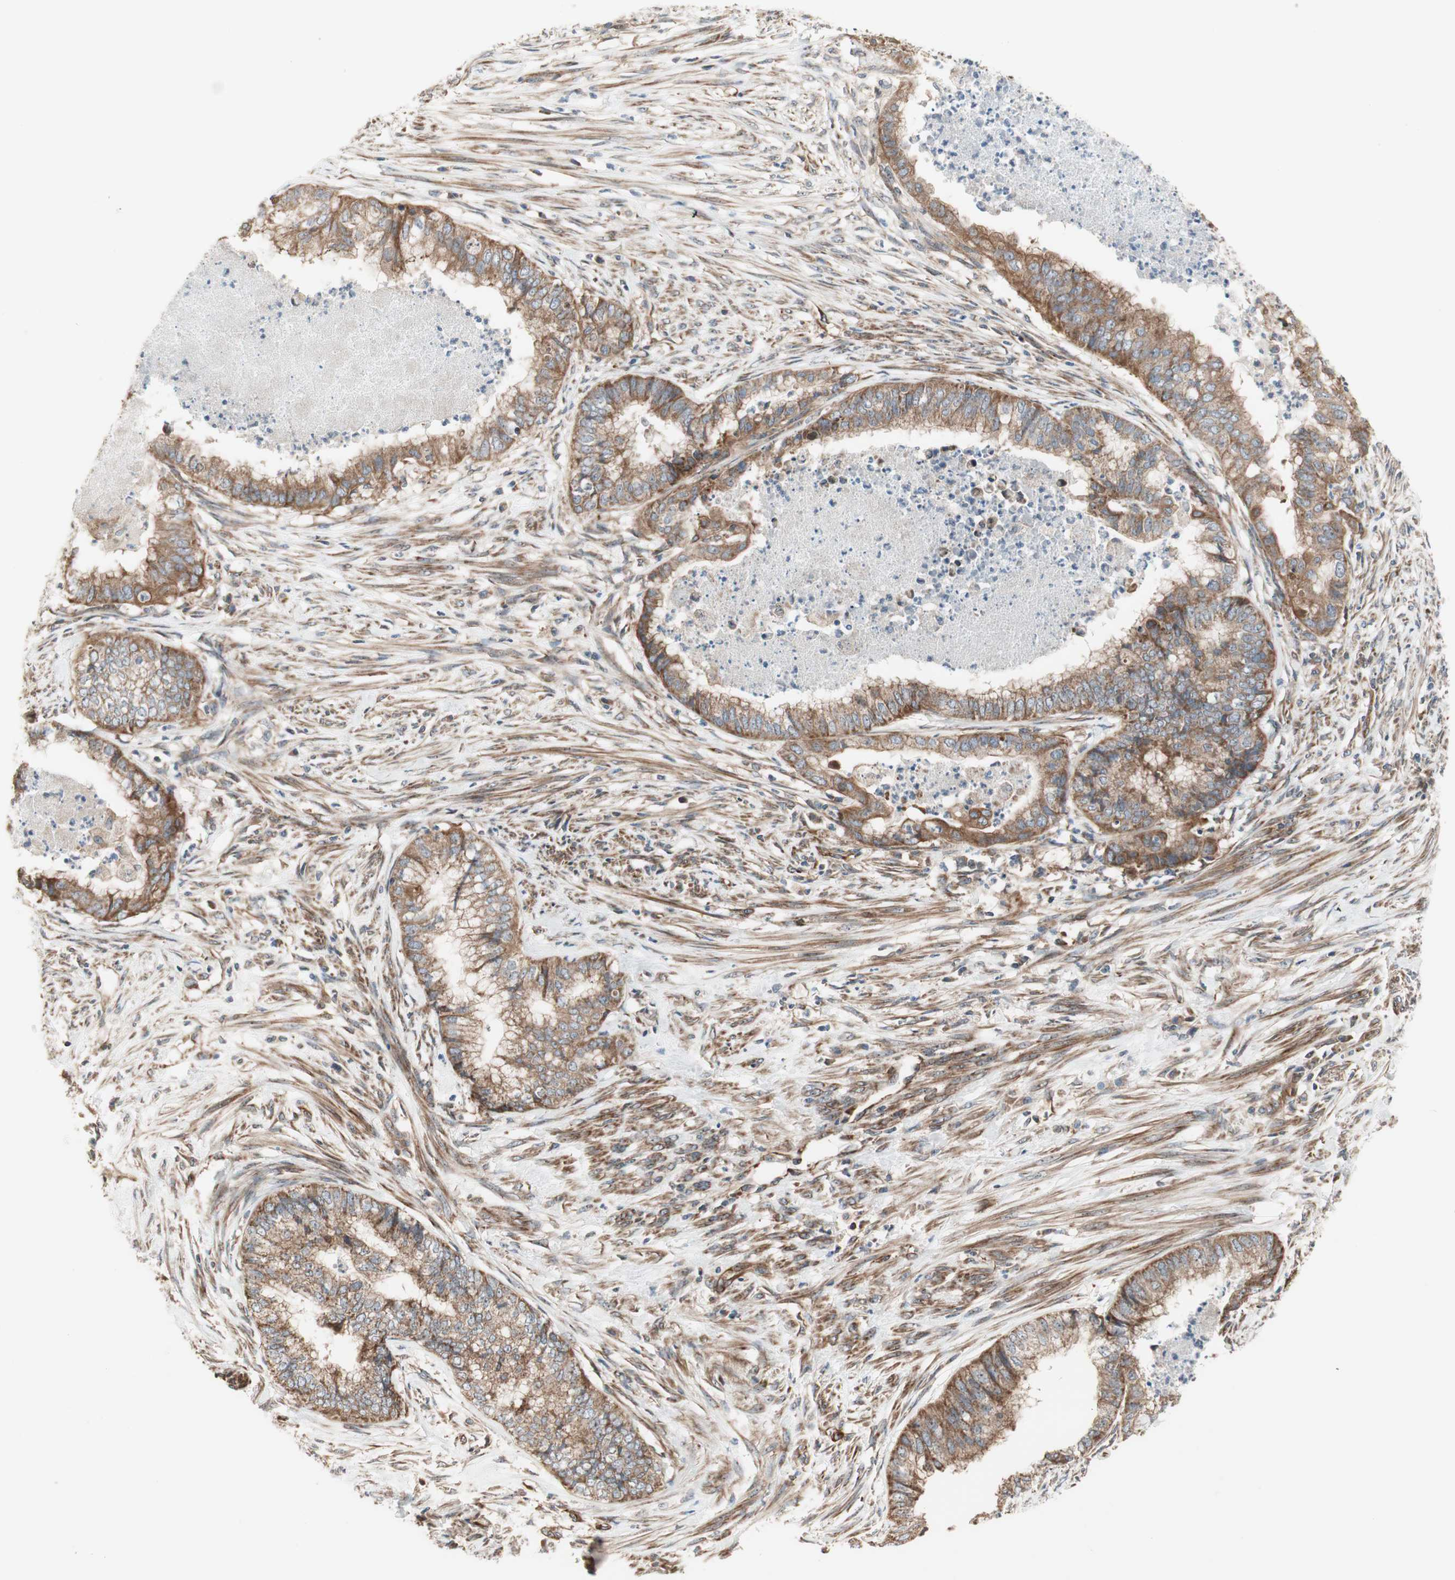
{"staining": {"intensity": "strong", "quantity": ">75%", "location": "cytoplasmic/membranous"}, "tissue": "endometrial cancer", "cell_type": "Tumor cells", "image_type": "cancer", "snomed": [{"axis": "morphology", "description": "Necrosis, NOS"}, {"axis": "morphology", "description": "Adenocarcinoma, NOS"}, {"axis": "topography", "description": "Endometrium"}], "caption": "IHC of endometrial adenocarcinoma demonstrates high levels of strong cytoplasmic/membranous positivity in about >75% of tumor cells. The staining was performed using DAB (3,3'-diaminobenzidine) to visualize the protein expression in brown, while the nuclei were stained in blue with hematoxylin (Magnification: 20x).", "gene": "CTTNBP2NL", "patient": {"sex": "female", "age": 79}}